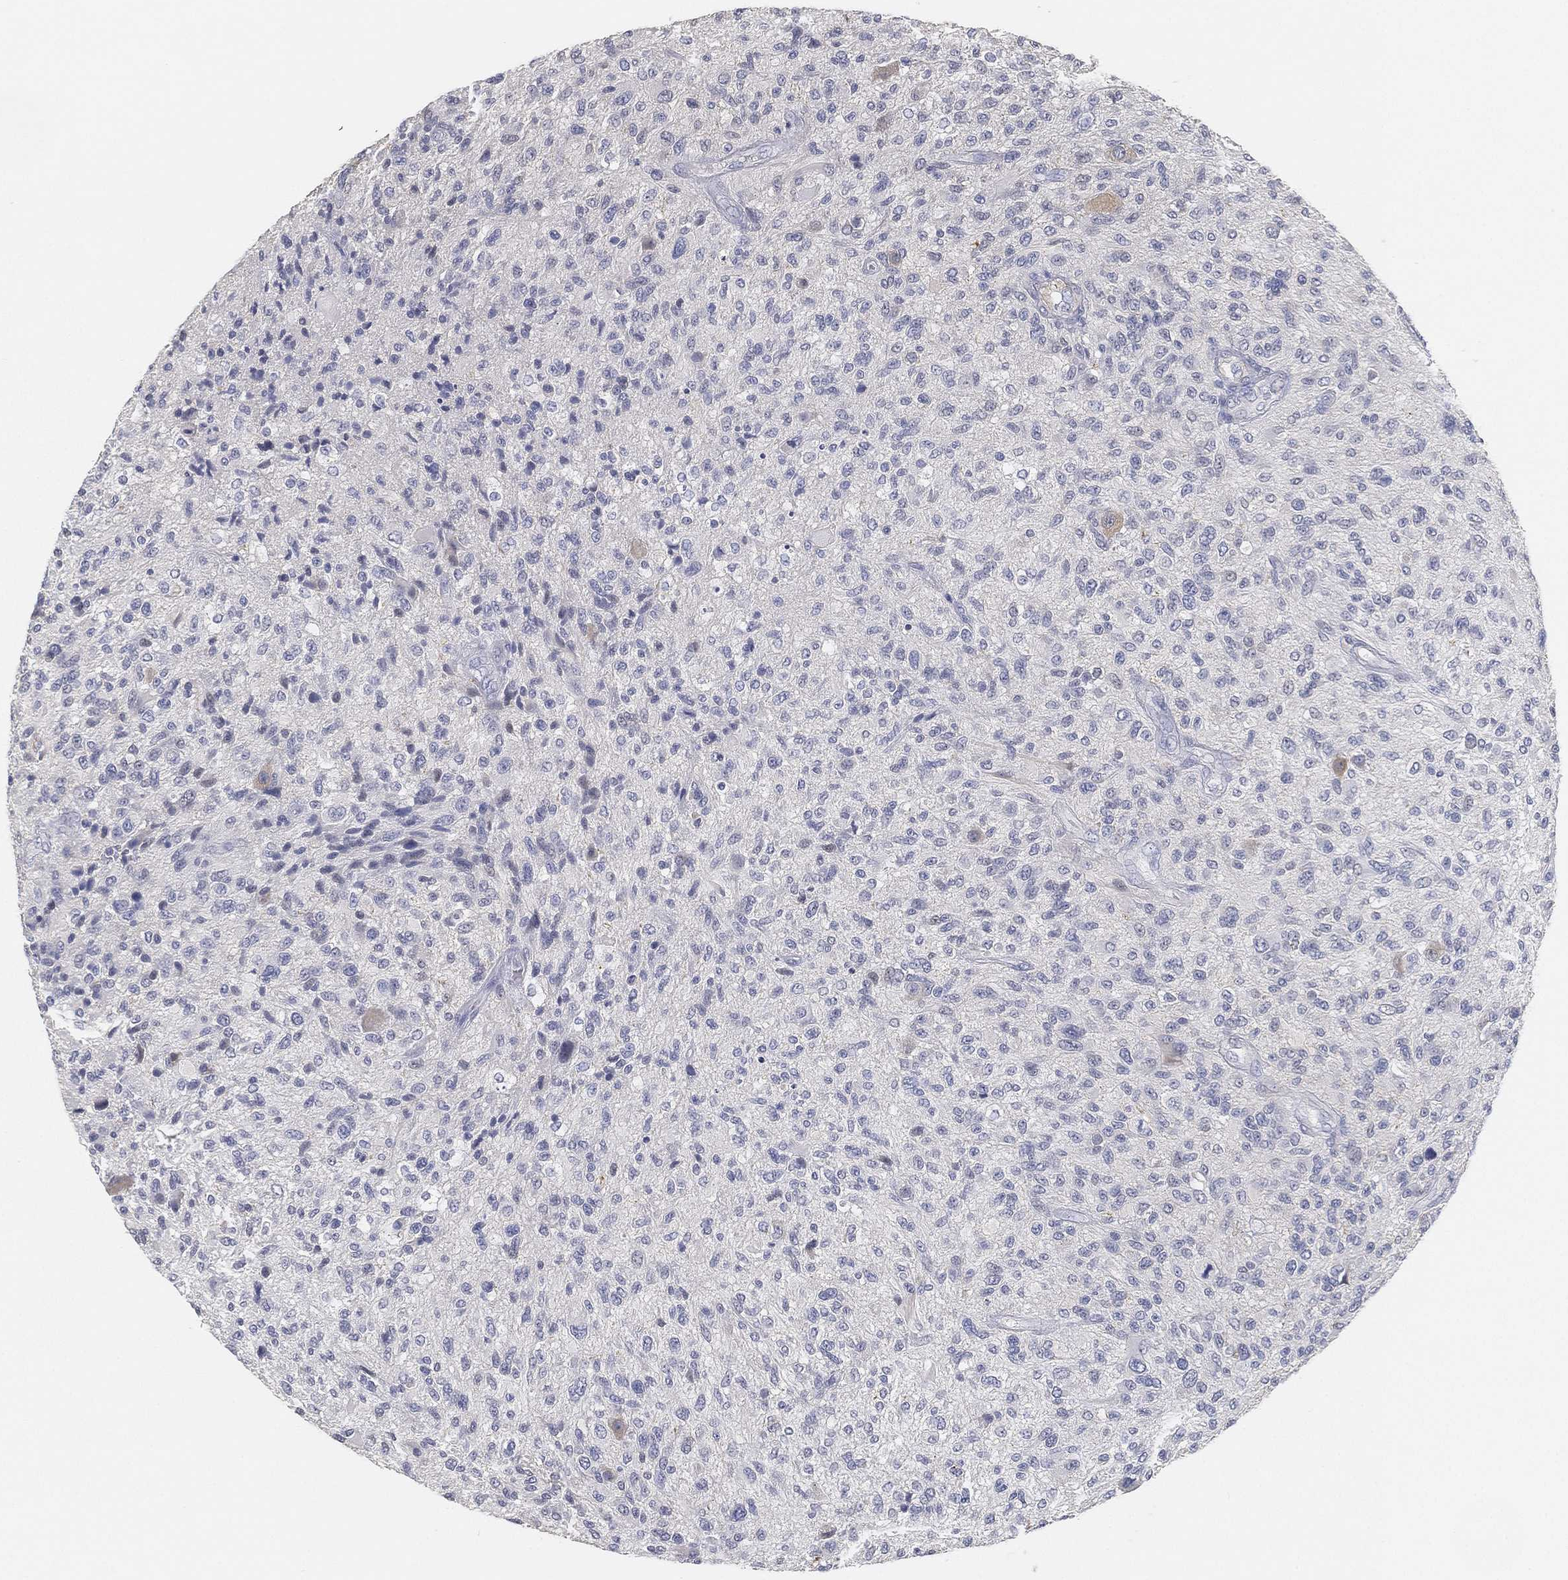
{"staining": {"intensity": "negative", "quantity": "none", "location": "none"}, "tissue": "glioma", "cell_type": "Tumor cells", "image_type": "cancer", "snomed": [{"axis": "morphology", "description": "Glioma, malignant, High grade"}, {"axis": "topography", "description": "Brain"}], "caption": "An IHC histopathology image of malignant high-grade glioma is shown. There is no staining in tumor cells of malignant high-grade glioma. (Brightfield microscopy of DAB immunohistochemistry (IHC) at high magnification).", "gene": "GPR61", "patient": {"sex": "male", "age": 47}}